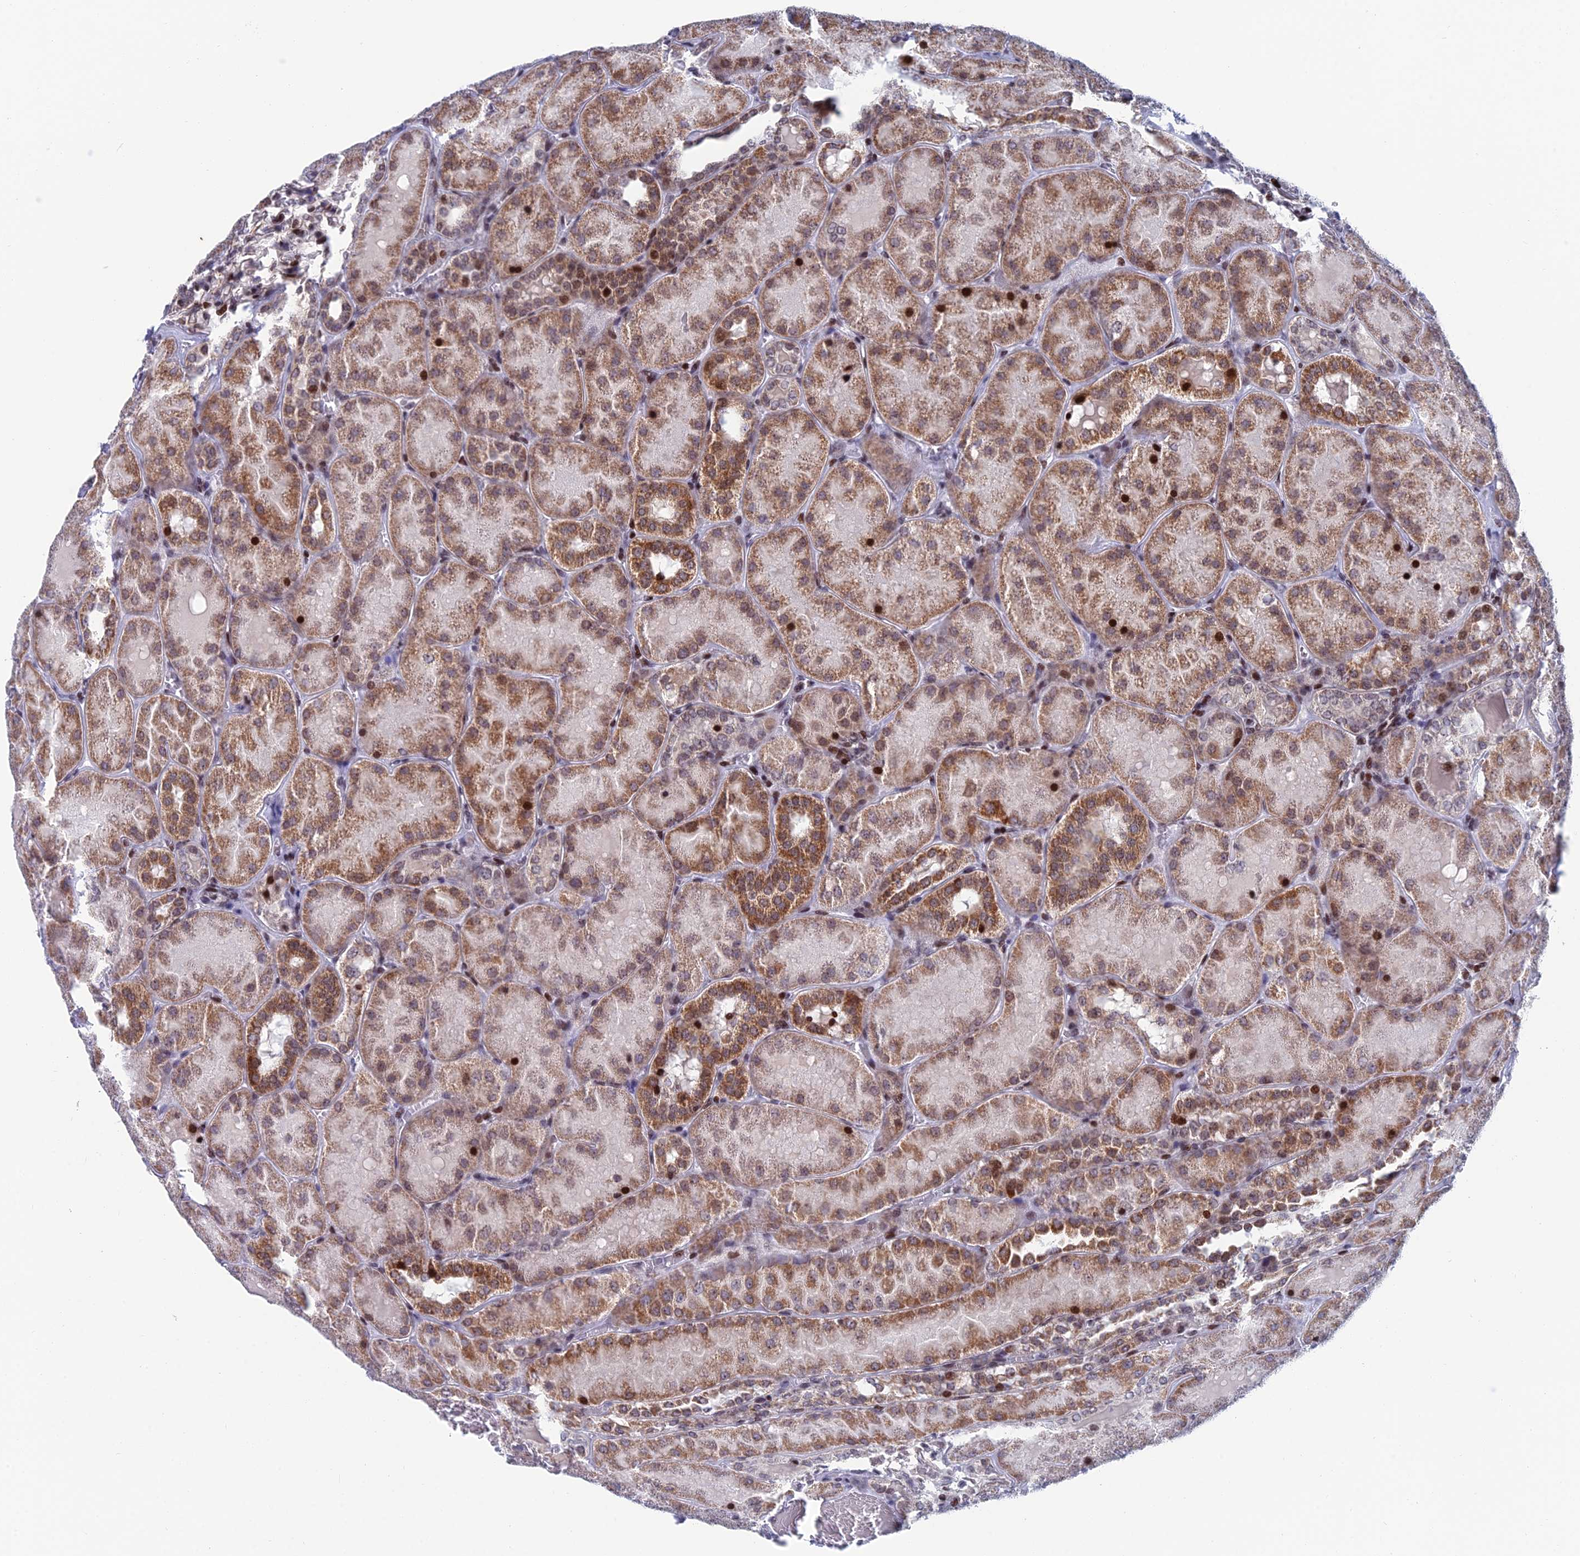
{"staining": {"intensity": "strong", "quantity": "25%-75%", "location": "nuclear"}, "tissue": "kidney", "cell_type": "Cells in glomeruli", "image_type": "normal", "snomed": [{"axis": "morphology", "description": "Normal tissue, NOS"}, {"axis": "topography", "description": "Kidney"}], "caption": "Immunohistochemical staining of unremarkable kidney demonstrates strong nuclear protein expression in about 25%-75% of cells in glomeruli. (Stains: DAB in brown, nuclei in blue, Microscopy: brightfield microscopy at high magnification).", "gene": "AFF3", "patient": {"sex": "male", "age": 28}}